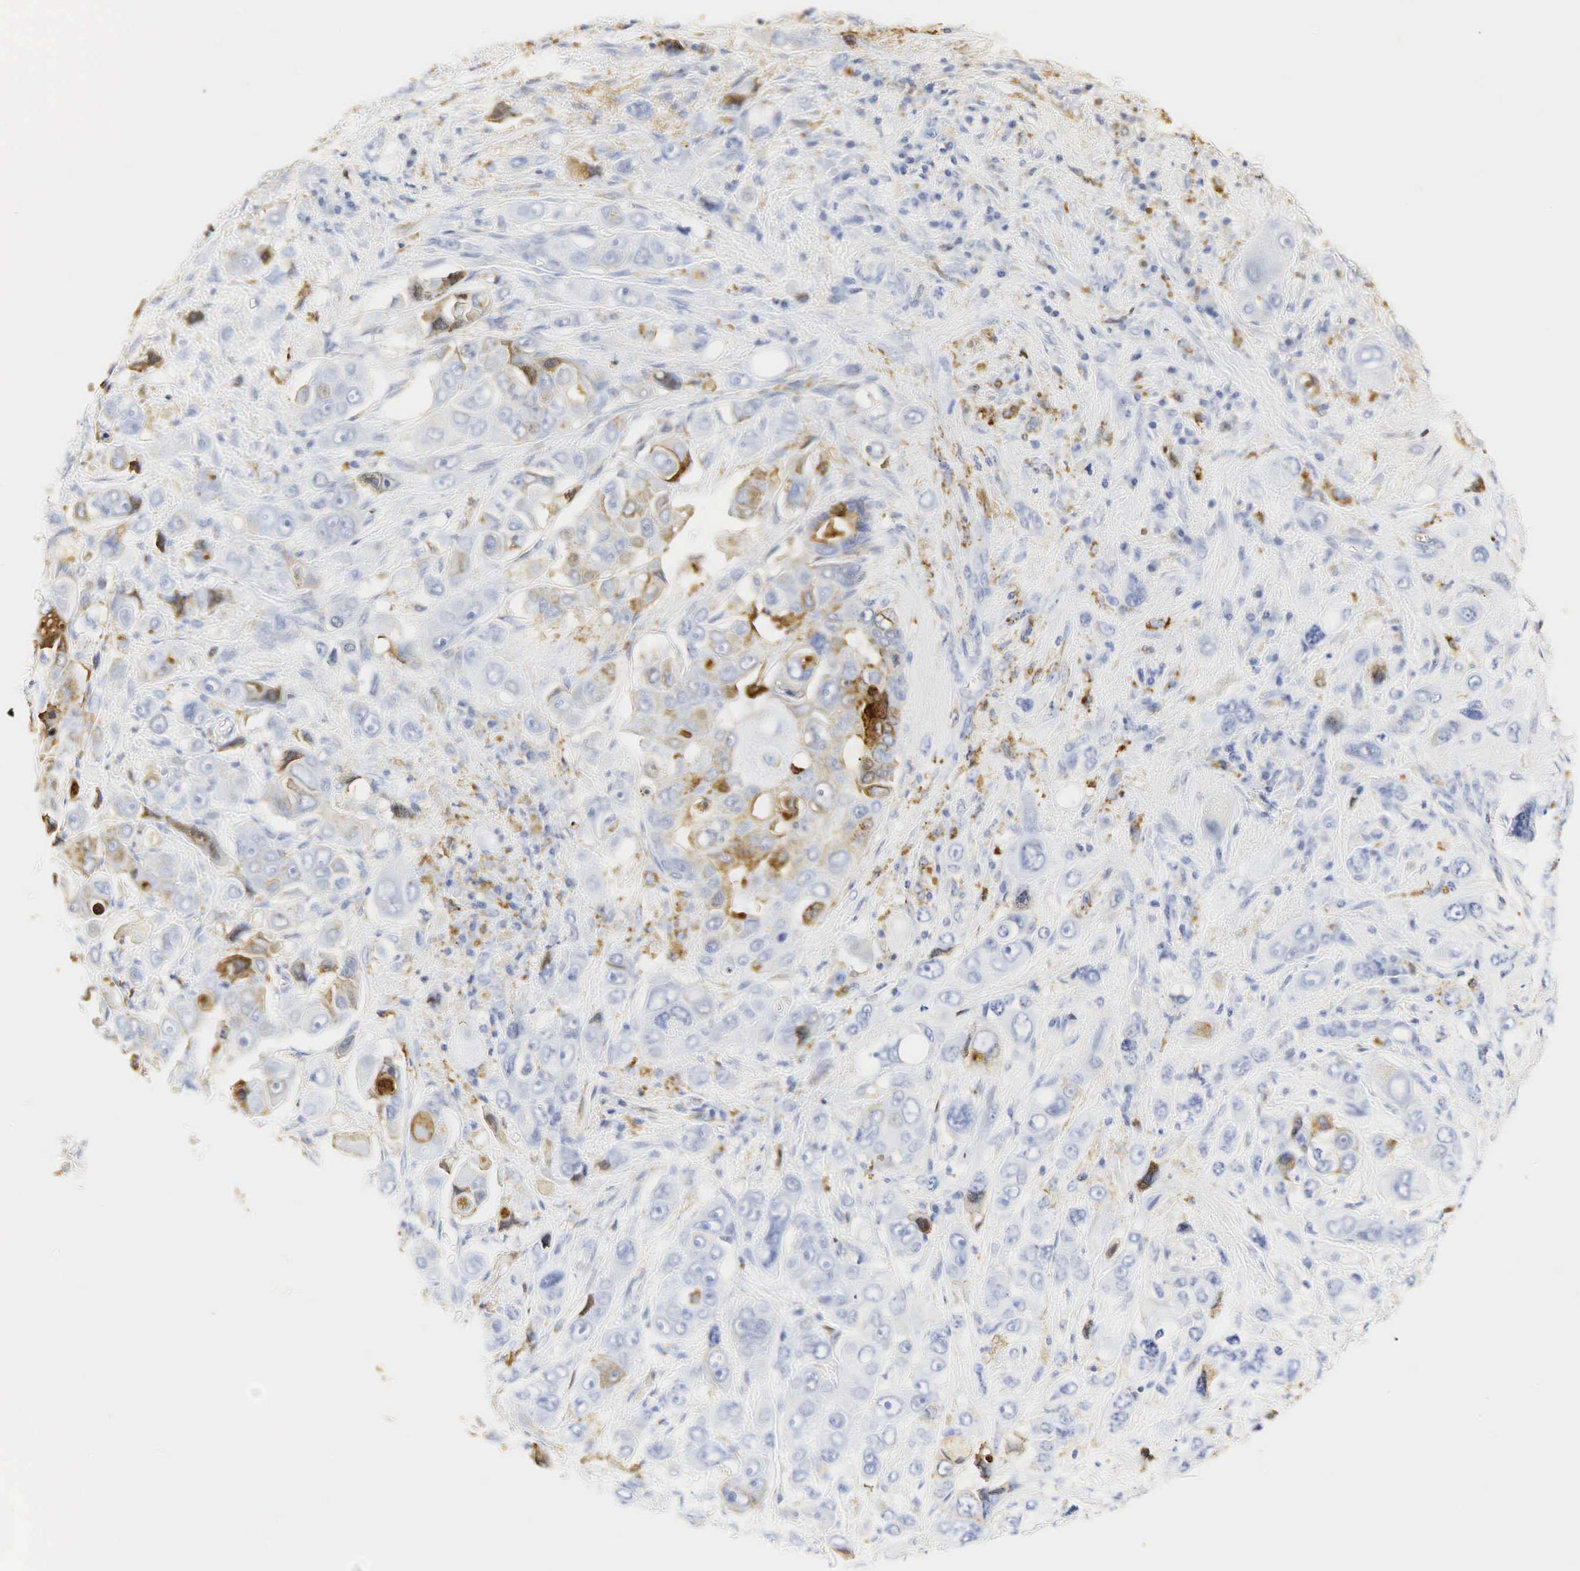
{"staining": {"intensity": "weak", "quantity": "<25%", "location": "cytoplasmic/membranous"}, "tissue": "liver cancer", "cell_type": "Tumor cells", "image_type": "cancer", "snomed": [{"axis": "morphology", "description": "Cholangiocarcinoma"}, {"axis": "topography", "description": "Liver"}], "caption": "Human cholangiocarcinoma (liver) stained for a protein using immunohistochemistry demonstrates no positivity in tumor cells.", "gene": "LYZ", "patient": {"sex": "female", "age": 79}}